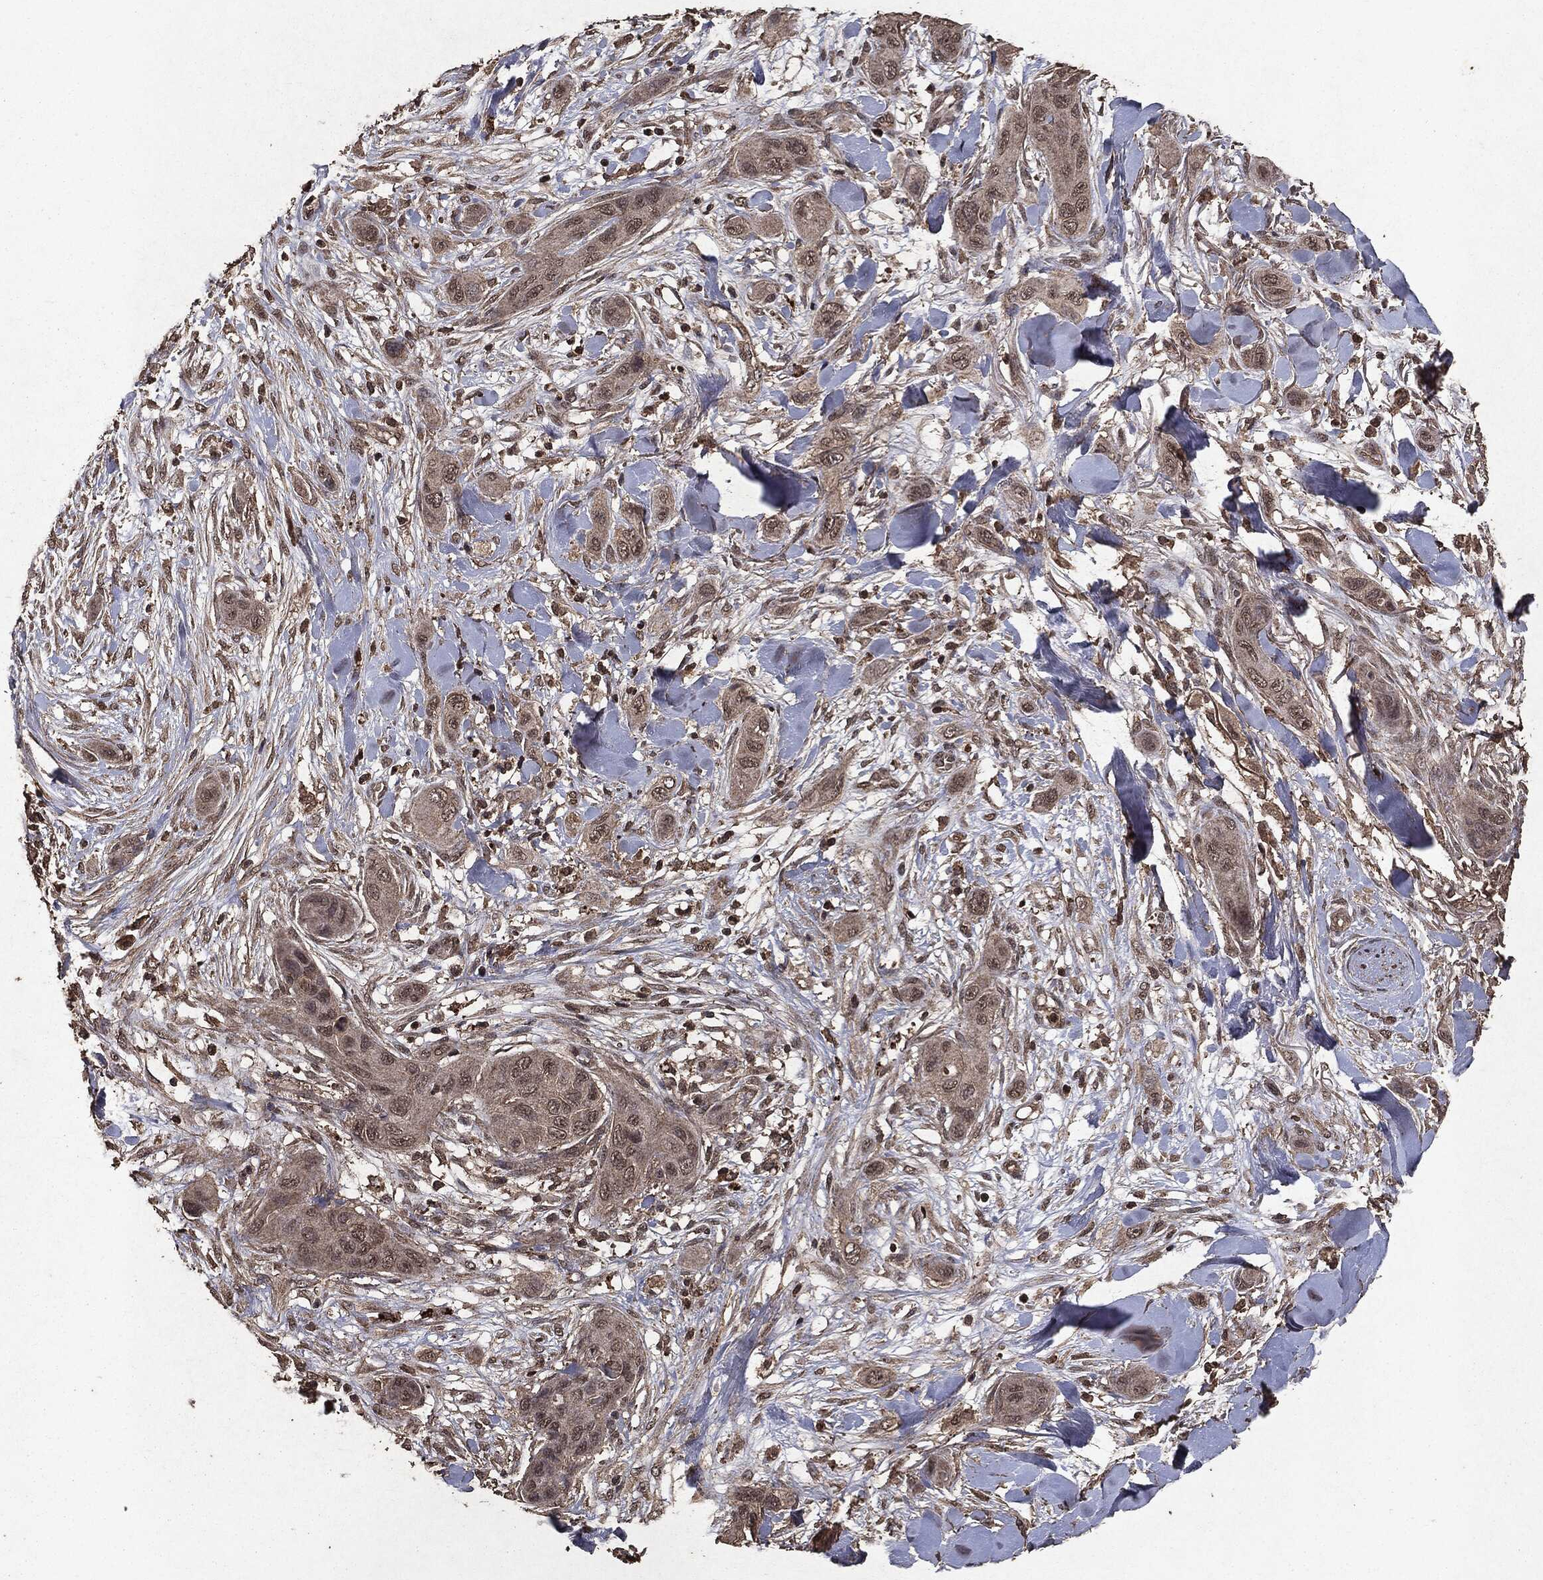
{"staining": {"intensity": "weak", "quantity": "25%-75%", "location": "cytoplasmic/membranous"}, "tissue": "skin cancer", "cell_type": "Tumor cells", "image_type": "cancer", "snomed": [{"axis": "morphology", "description": "Squamous cell carcinoma, NOS"}, {"axis": "topography", "description": "Skin"}], "caption": "Tumor cells demonstrate low levels of weak cytoplasmic/membranous expression in about 25%-75% of cells in skin cancer. The staining was performed using DAB (3,3'-diaminobenzidine) to visualize the protein expression in brown, while the nuclei were stained in blue with hematoxylin (Magnification: 20x).", "gene": "NME1", "patient": {"sex": "male", "age": 78}}